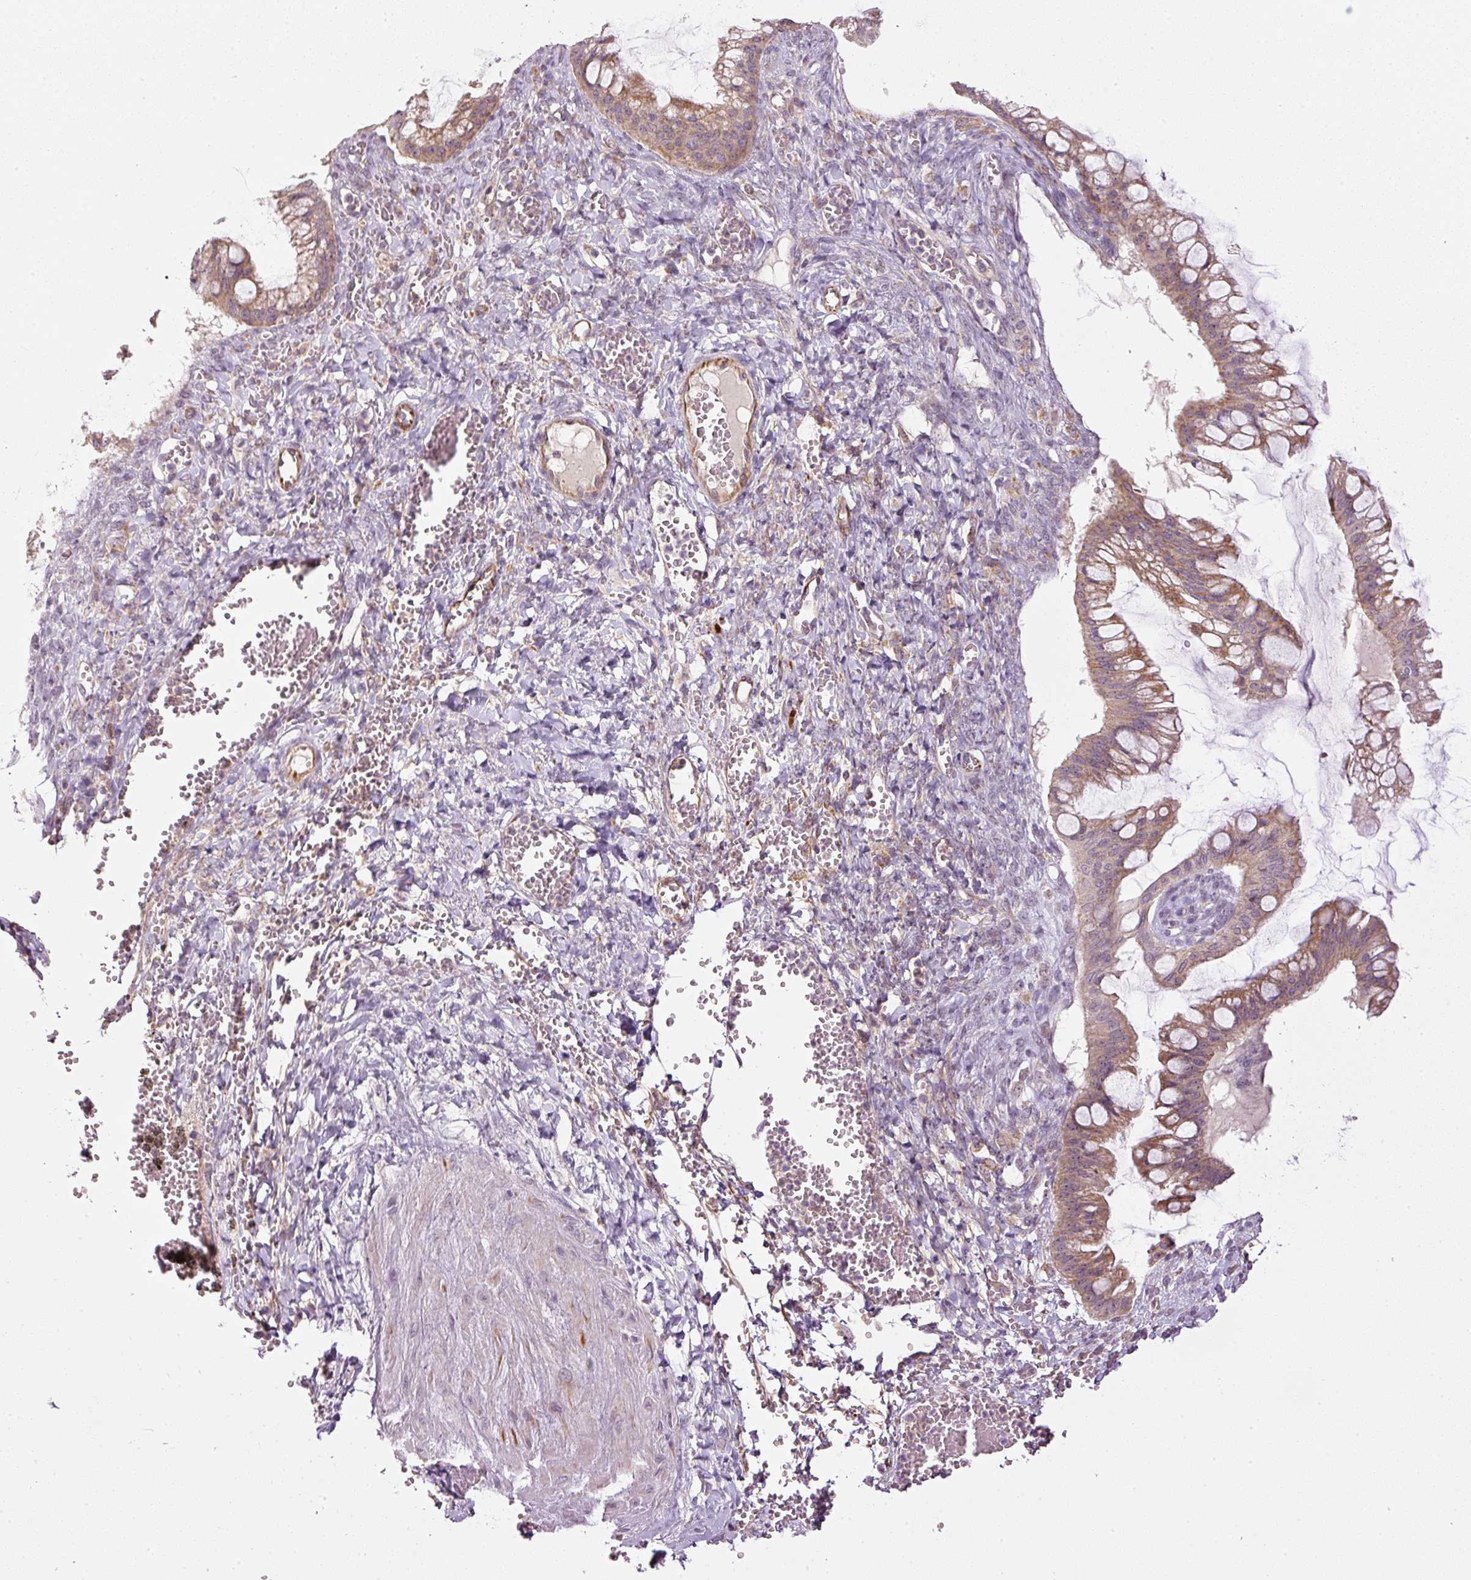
{"staining": {"intensity": "moderate", "quantity": ">75%", "location": "cytoplasmic/membranous"}, "tissue": "ovarian cancer", "cell_type": "Tumor cells", "image_type": "cancer", "snomed": [{"axis": "morphology", "description": "Cystadenocarcinoma, mucinous, NOS"}, {"axis": "topography", "description": "Ovary"}], "caption": "A medium amount of moderate cytoplasmic/membranous expression is identified in about >75% of tumor cells in ovarian cancer (mucinous cystadenocarcinoma) tissue.", "gene": "CDC20B", "patient": {"sex": "female", "age": 73}}